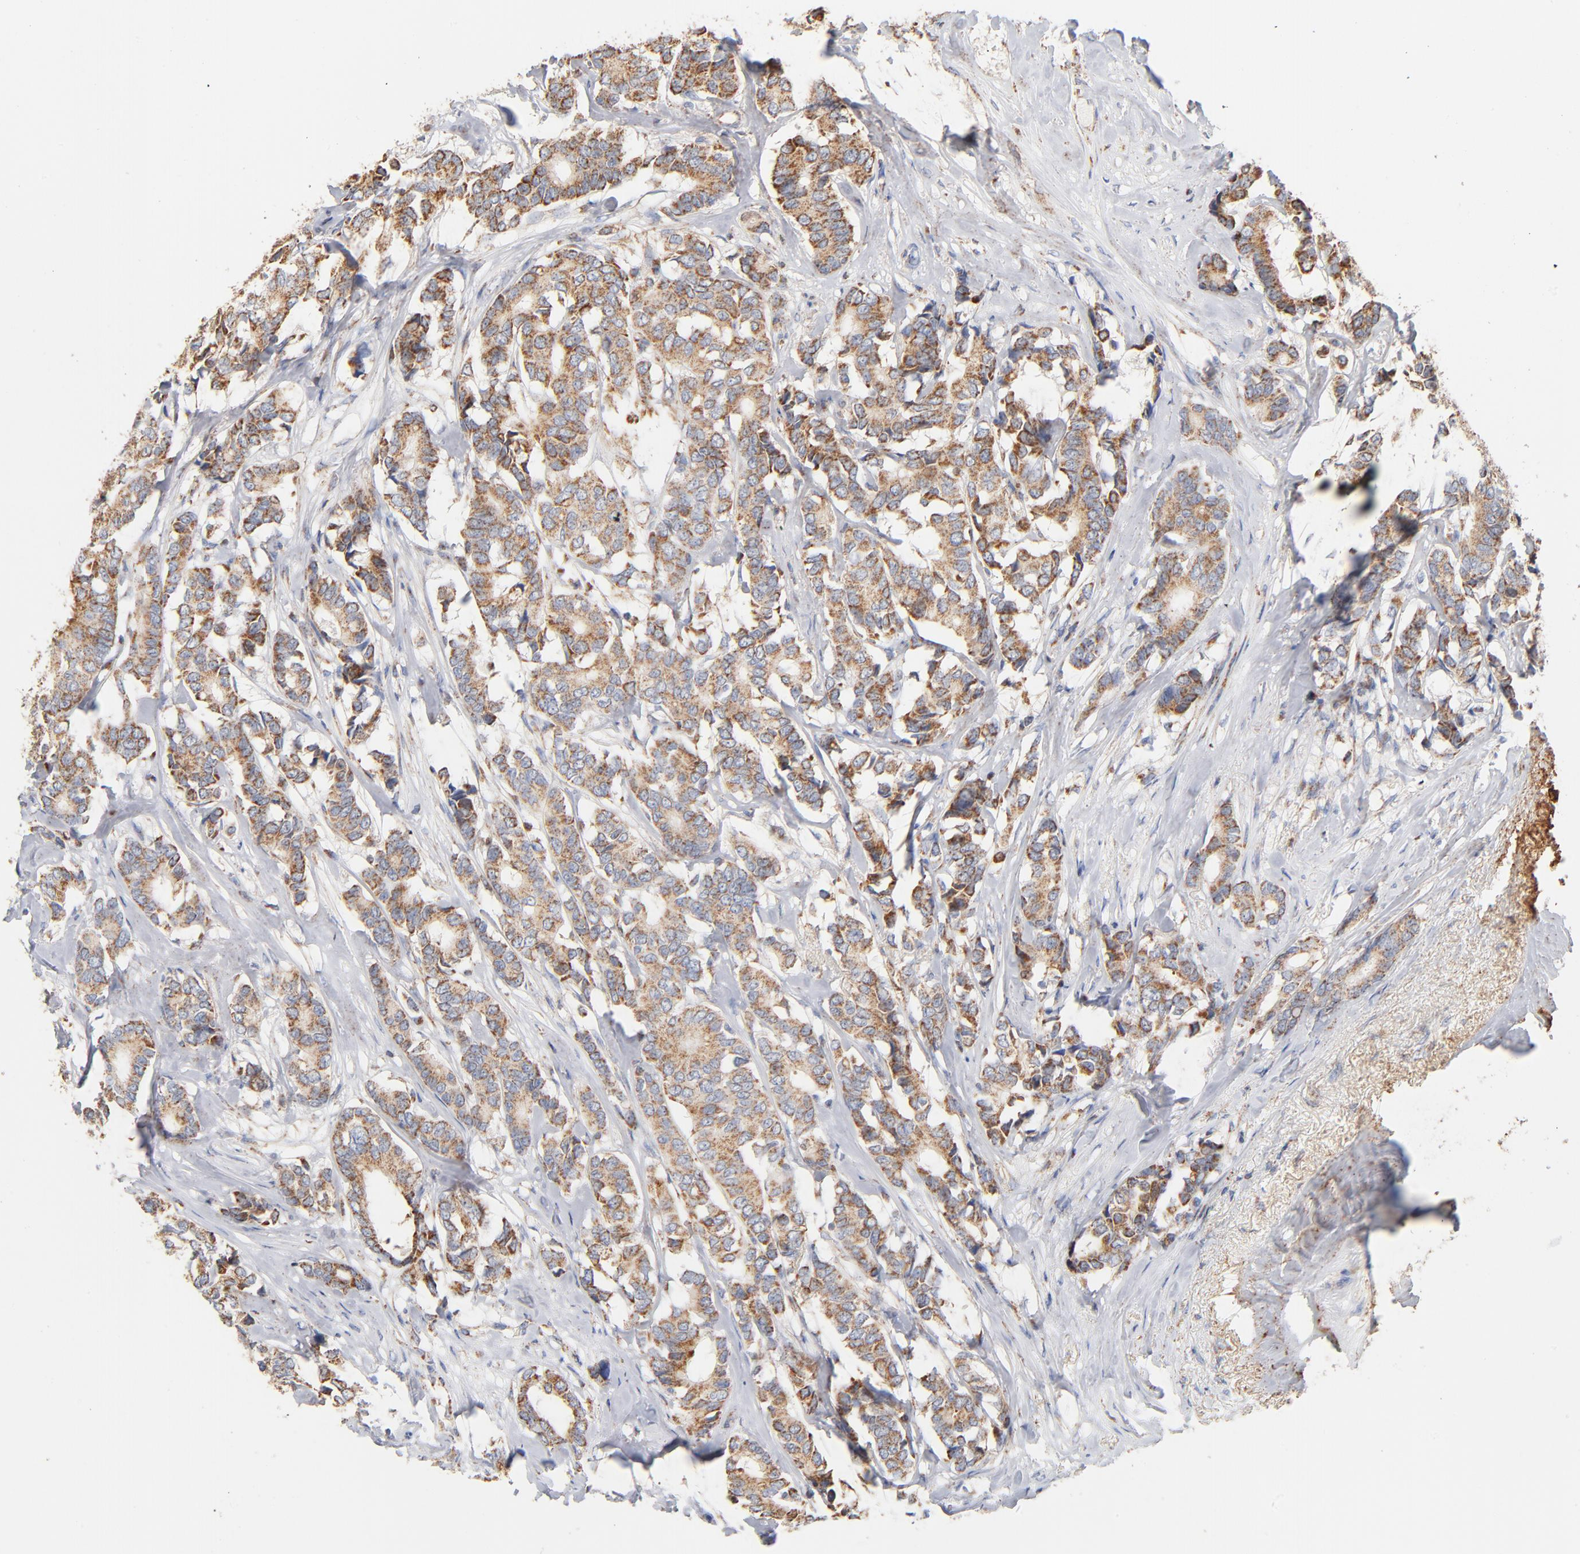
{"staining": {"intensity": "moderate", "quantity": ">75%", "location": "cytoplasmic/membranous"}, "tissue": "breast cancer", "cell_type": "Tumor cells", "image_type": "cancer", "snomed": [{"axis": "morphology", "description": "Duct carcinoma"}, {"axis": "topography", "description": "Breast"}], "caption": "This histopathology image reveals IHC staining of human intraductal carcinoma (breast), with medium moderate cytoplasmic/membranous expression in about >75% of tumor cells.", "gene": "UQCRC1", "patient": {"sex": "female", "age": 87}}